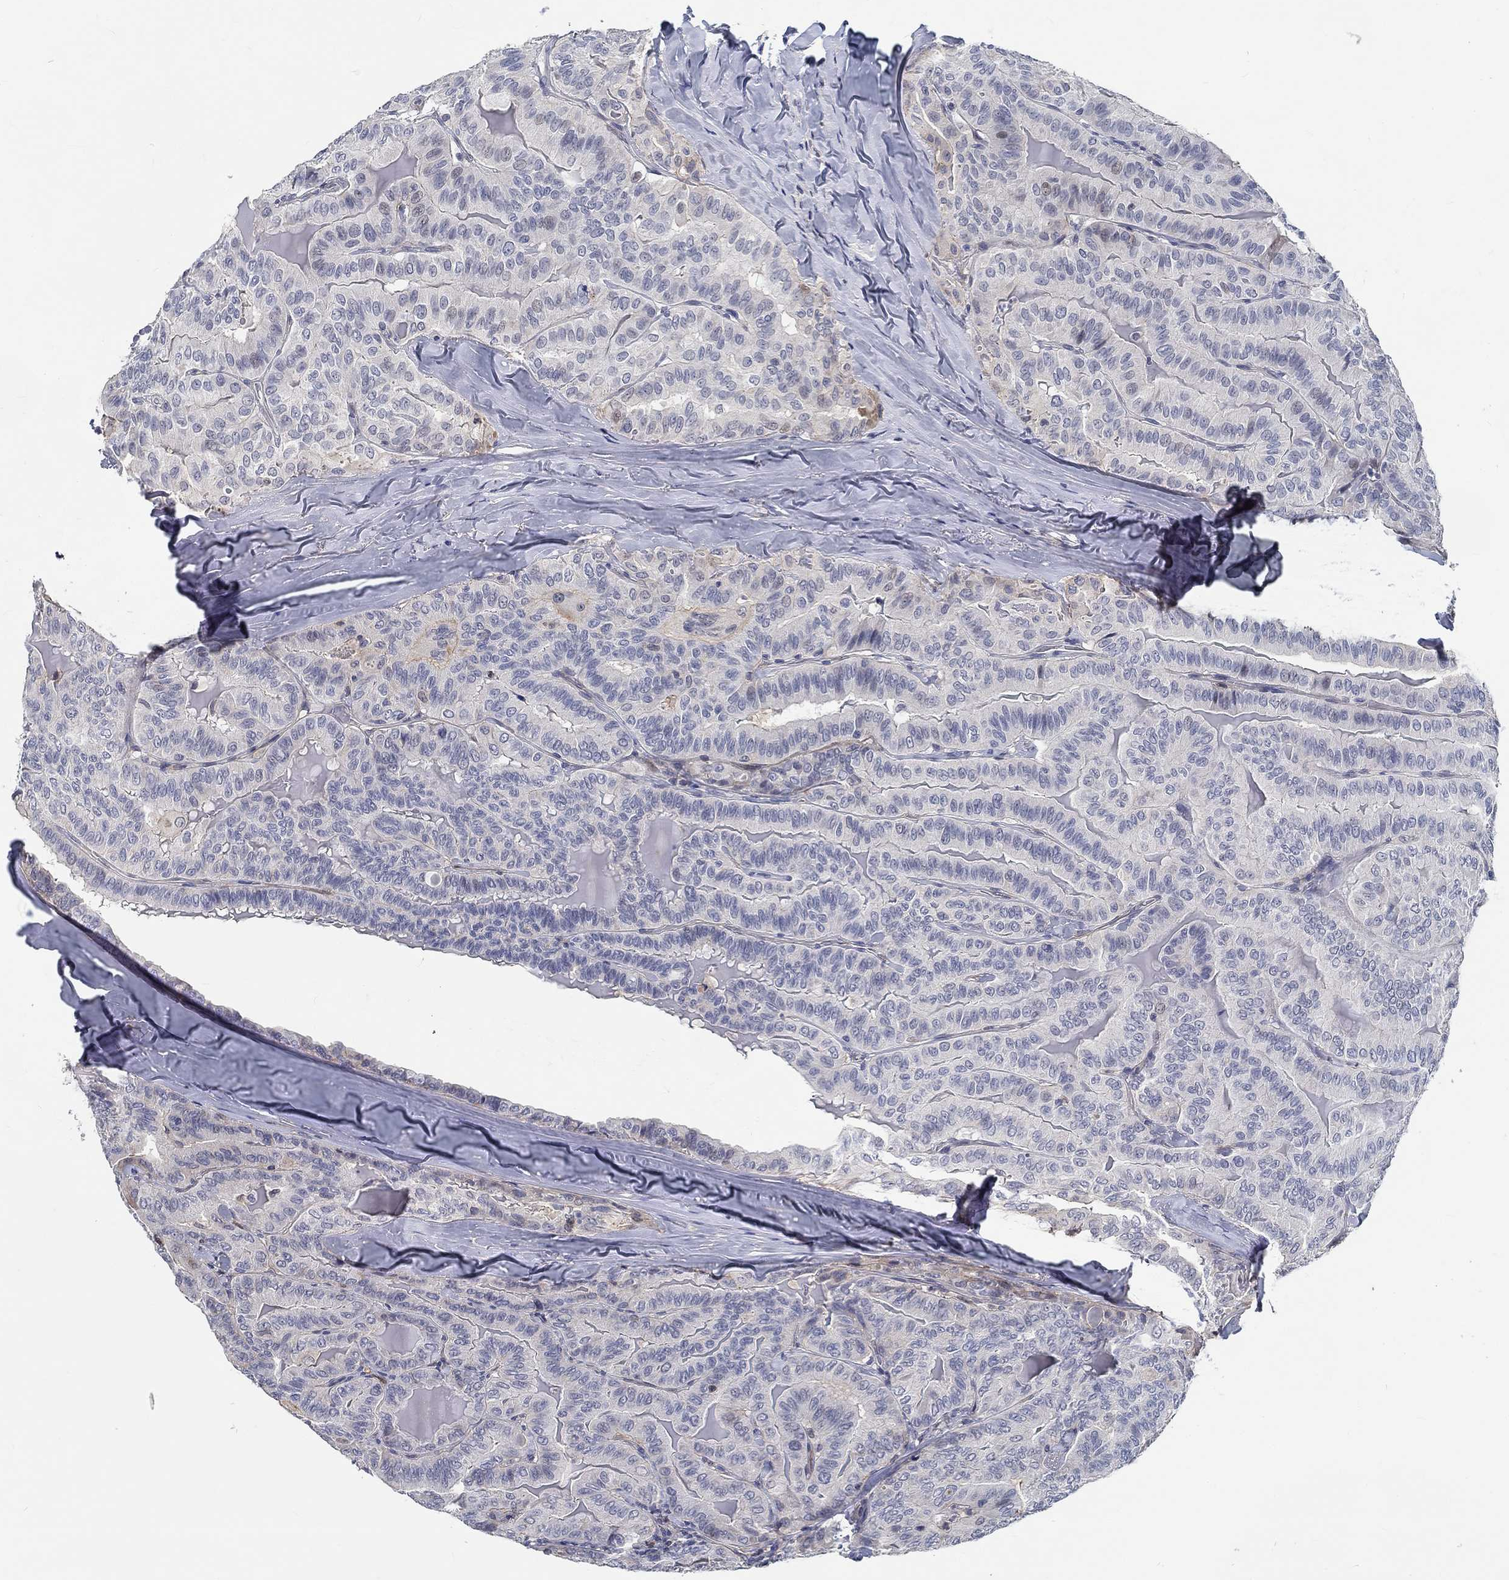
{"staining": {"intensity": "negative", "quantity": "none", "location": "none"}, "tissue": "thyroid cancer", "cell_type": "Tumor cells", "image_type": "cancer", "snomed": [{"axis": "morphology", "description": "Papillary adenocarcinoma, NOS"}, {"axis": "topography", "description": "Thyroid gland"}], "caption": "Immunohistochemistry micrograph of neoplastic tissue: thyroid papillary adenocarcinoma stained with DAB demonstrates no significant protein expression in tumor cells.", "gene": "MYBPC1", "patient": {"sex": "female", "age": 68}}